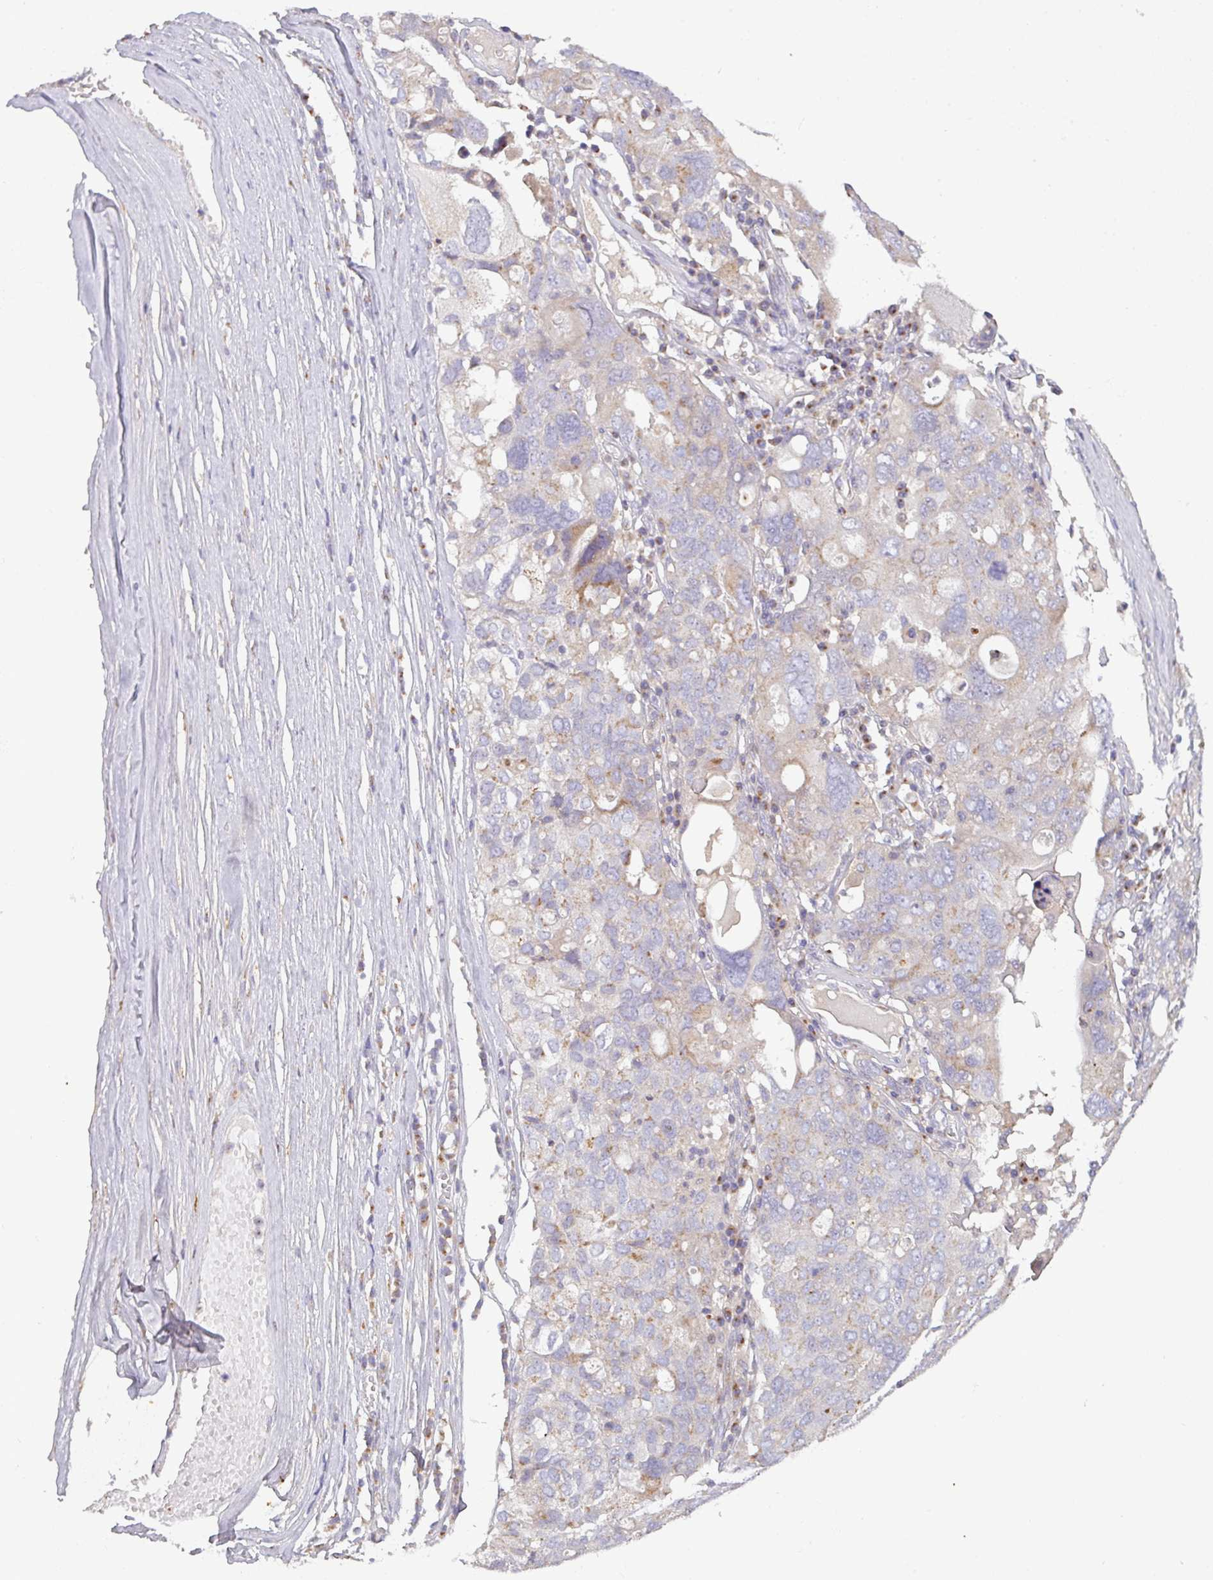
{"staining": {"intensity": "moderate", "quantity": "<25%", "location": "cytoplasmic/membranous"}, "tissue": "ovarian cancer", "cell_type": "Tumor cells", "image_type": "cancer", "snomed": [{"axis": "morphology", "description": "Carcinoma, endometroid"}, {"axis": "topography", "description": "Ovary"}], "caption": "Immunohistochemistry (IHC) histopathology image of human ovarian cancer (endometroid carcinoma) stained for a protein (brown), which exhibits low levels of moderate cytoplasmic/membranous expression in approximately <25% of tumor cells.", "gene": "VTI1A", "patient": {"sex": "female", "age": 62}}